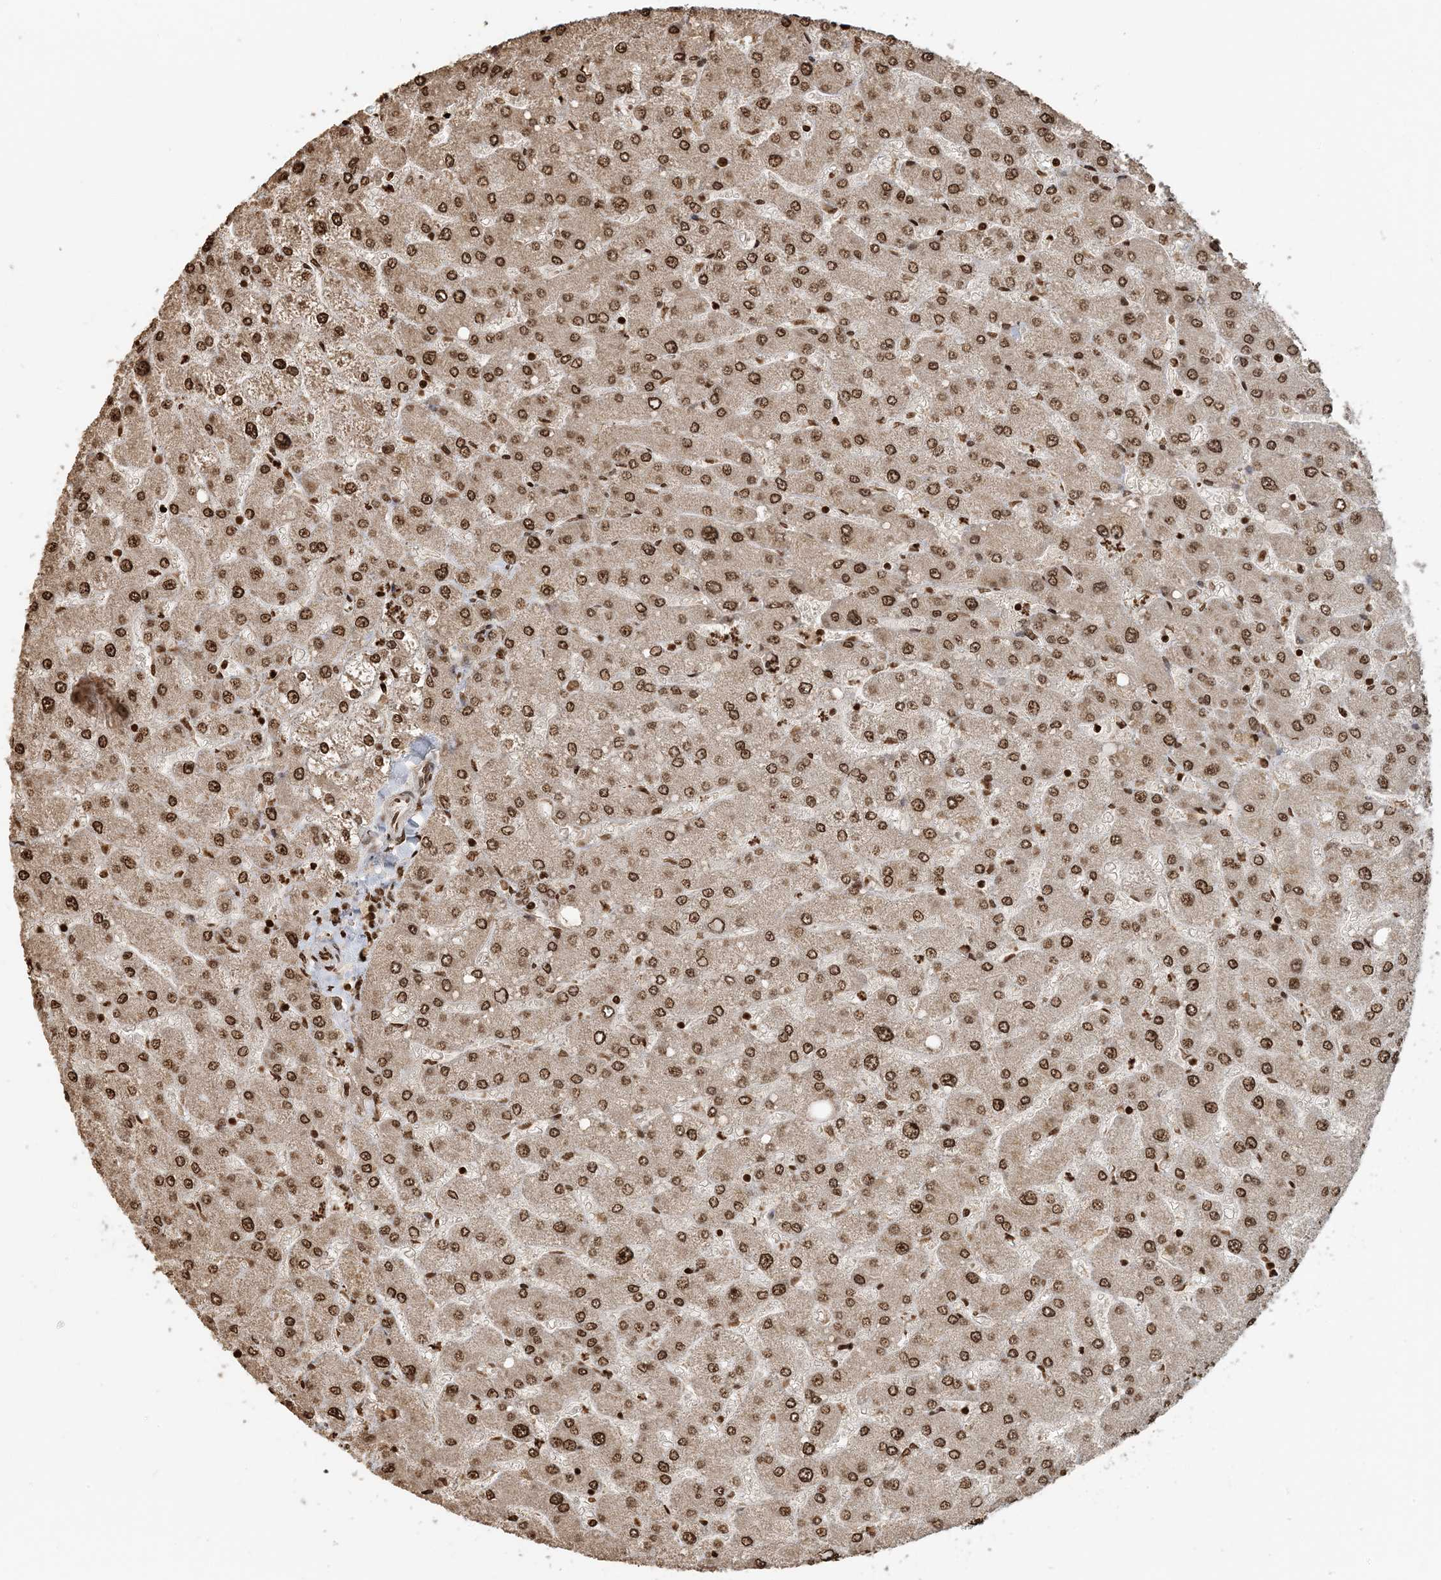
{"staining": {"intensity": "moderate", "quantity": ">75%", "location": "nuclear"}, "tissue": "liver", "cell_type": "Cholangiocytes", "image_type": "normal", "snomed": [{"axis": "morphology", "description": "Normal tissue, NOS"}, {"axis": "topography", "description": "Liver"}], "caption": "Liver was stained to show a protein in brown. There is medium levels of moderate nuclear positivity in approximately >75% of cholangiocytes. (brown staining indicates protein expression, while blue staining denotes nuclei).", "gene": "H3", "patient": {"sex": "male", "age": 55}}